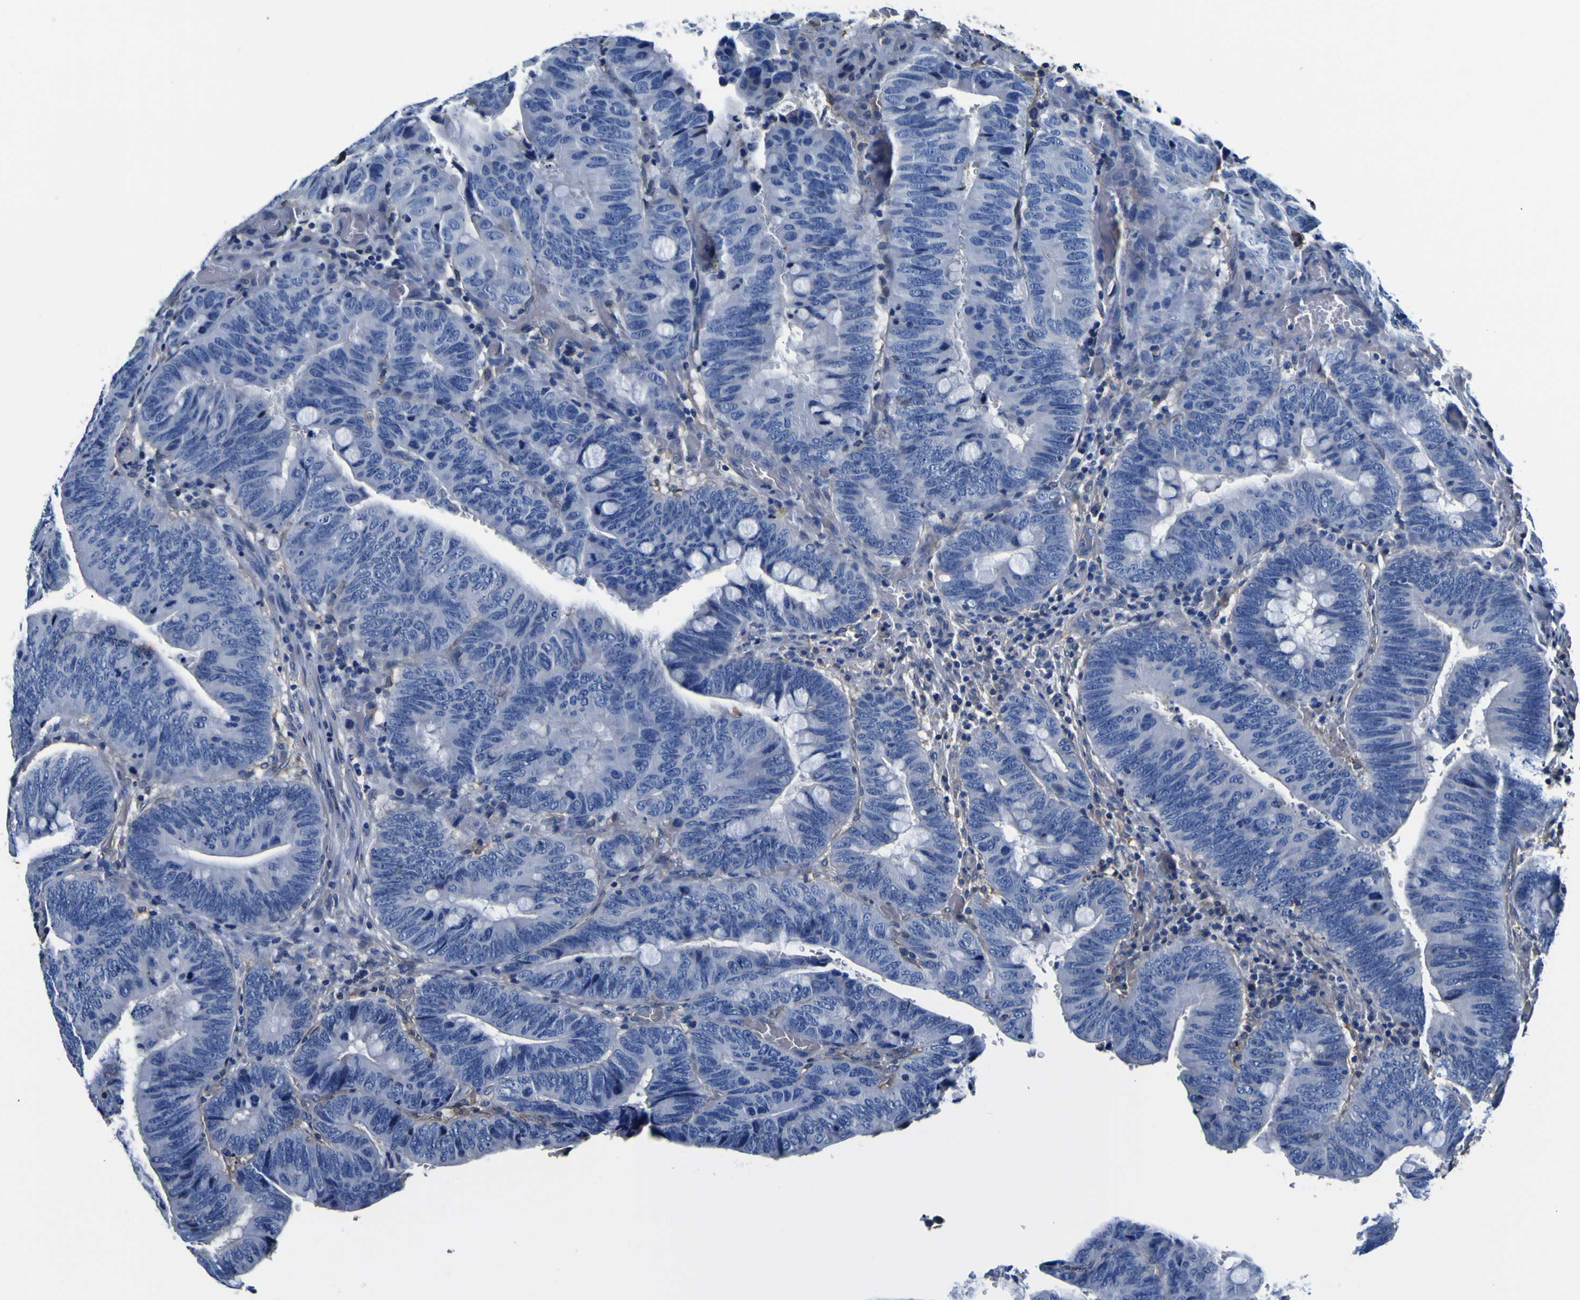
{"staining": {"intensity": "negative", "quantity": "none", "location": "none"}, "tissue": "colorectal cancer", "cell_type": "Tumor cells", "image_type": "cancer", "snomed": [{"axis": "morphology", "description": "Normal tissue, NOS"}, {"axis": "morphology", "description": "Adenocarcinoma, NOS"}, {"axis": "topography", "description": "Rectum"}, {"axis": "topography", "description": "Peripheral nerve tissue"}], "caption": "Tumor cells show no significant protein expression in colorectal cancer.", "gene": "PXDN", "patient": {"sex": "male", "age": 92}}